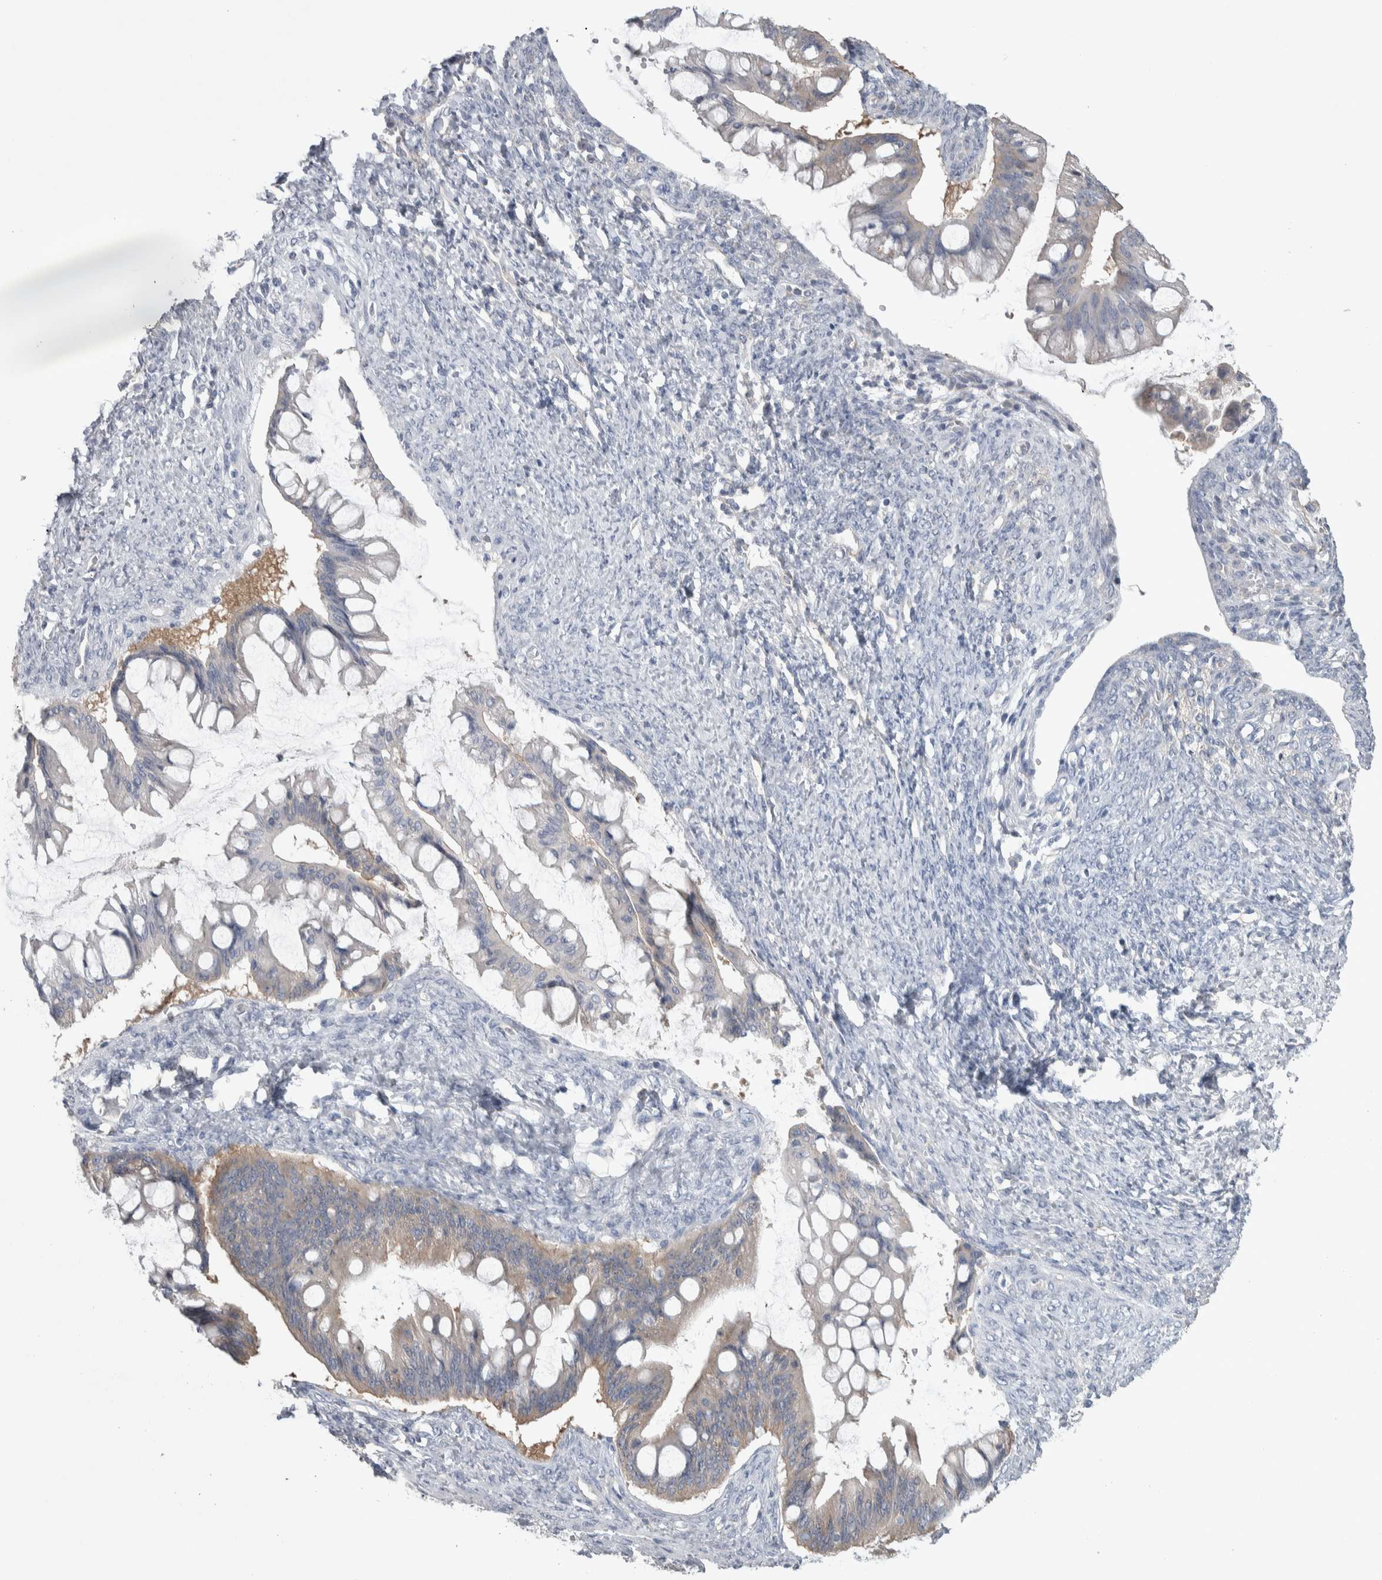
{"staining": {"intensity": "weak", "quantity": "<25%", "location": "cytoplasmic/membranous"}, "tissue": "ovarian cancer", "cell_type": "Tumor cells", "image_type": "cancer", "snomed": [{"axis": "morphology", "description": "Cystadenocarcinoma, mucinous, NOS"}, {"axis": "topography", "description": "Ovary"}], "caption": "Immunohistochemistry of ovarian cancer exhibits no expression in tumor cells. (Brightfield microscopy of DAB (3,3'-diaminobenzidine) immunohistochemistry at high magnification).", "gene": "GPHN", "patient": {"sex": "female", "age": 73}}